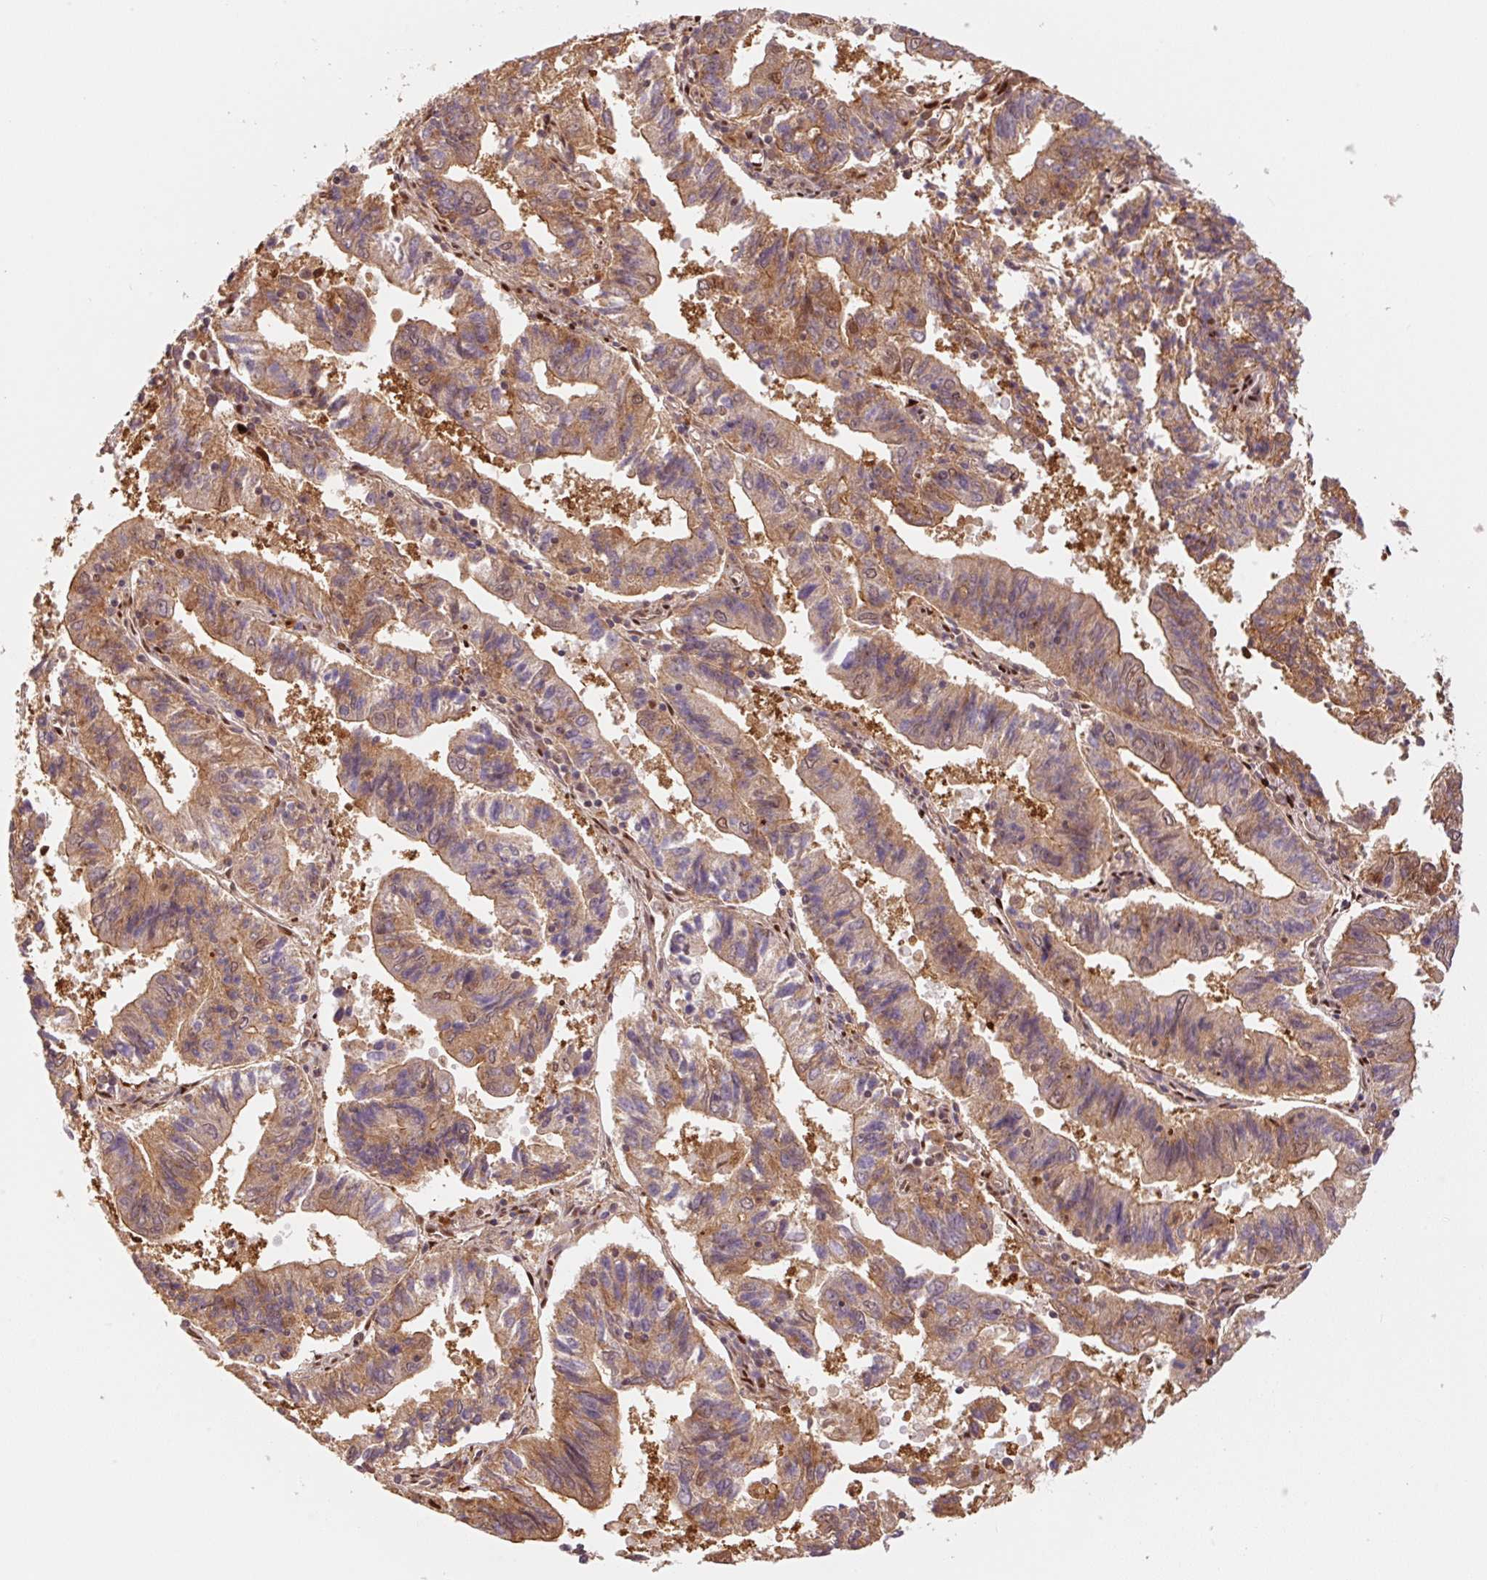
{"staining": {"intensity": "moderate", "quantity": ">75%", "location": "cytoplasmic/membranous"}, "tissue": "endometrial cancer", "cell_type": "Tumor cells", "image_type": "cancer", "snomed": [{"axis": "morphology", "description": "Adenocarcinoma, NOS"}, {"axis": "topography", "description": "Endometrium"}], "caption": "This is a micrograph of IHC staining of endometrial cancer (adenocarcinoma), which shows moderate staining in the cytoplasmic/membranous of tumor cells.", "gene": "GPR139", "patient": {"sex": "female", "age": 82}}